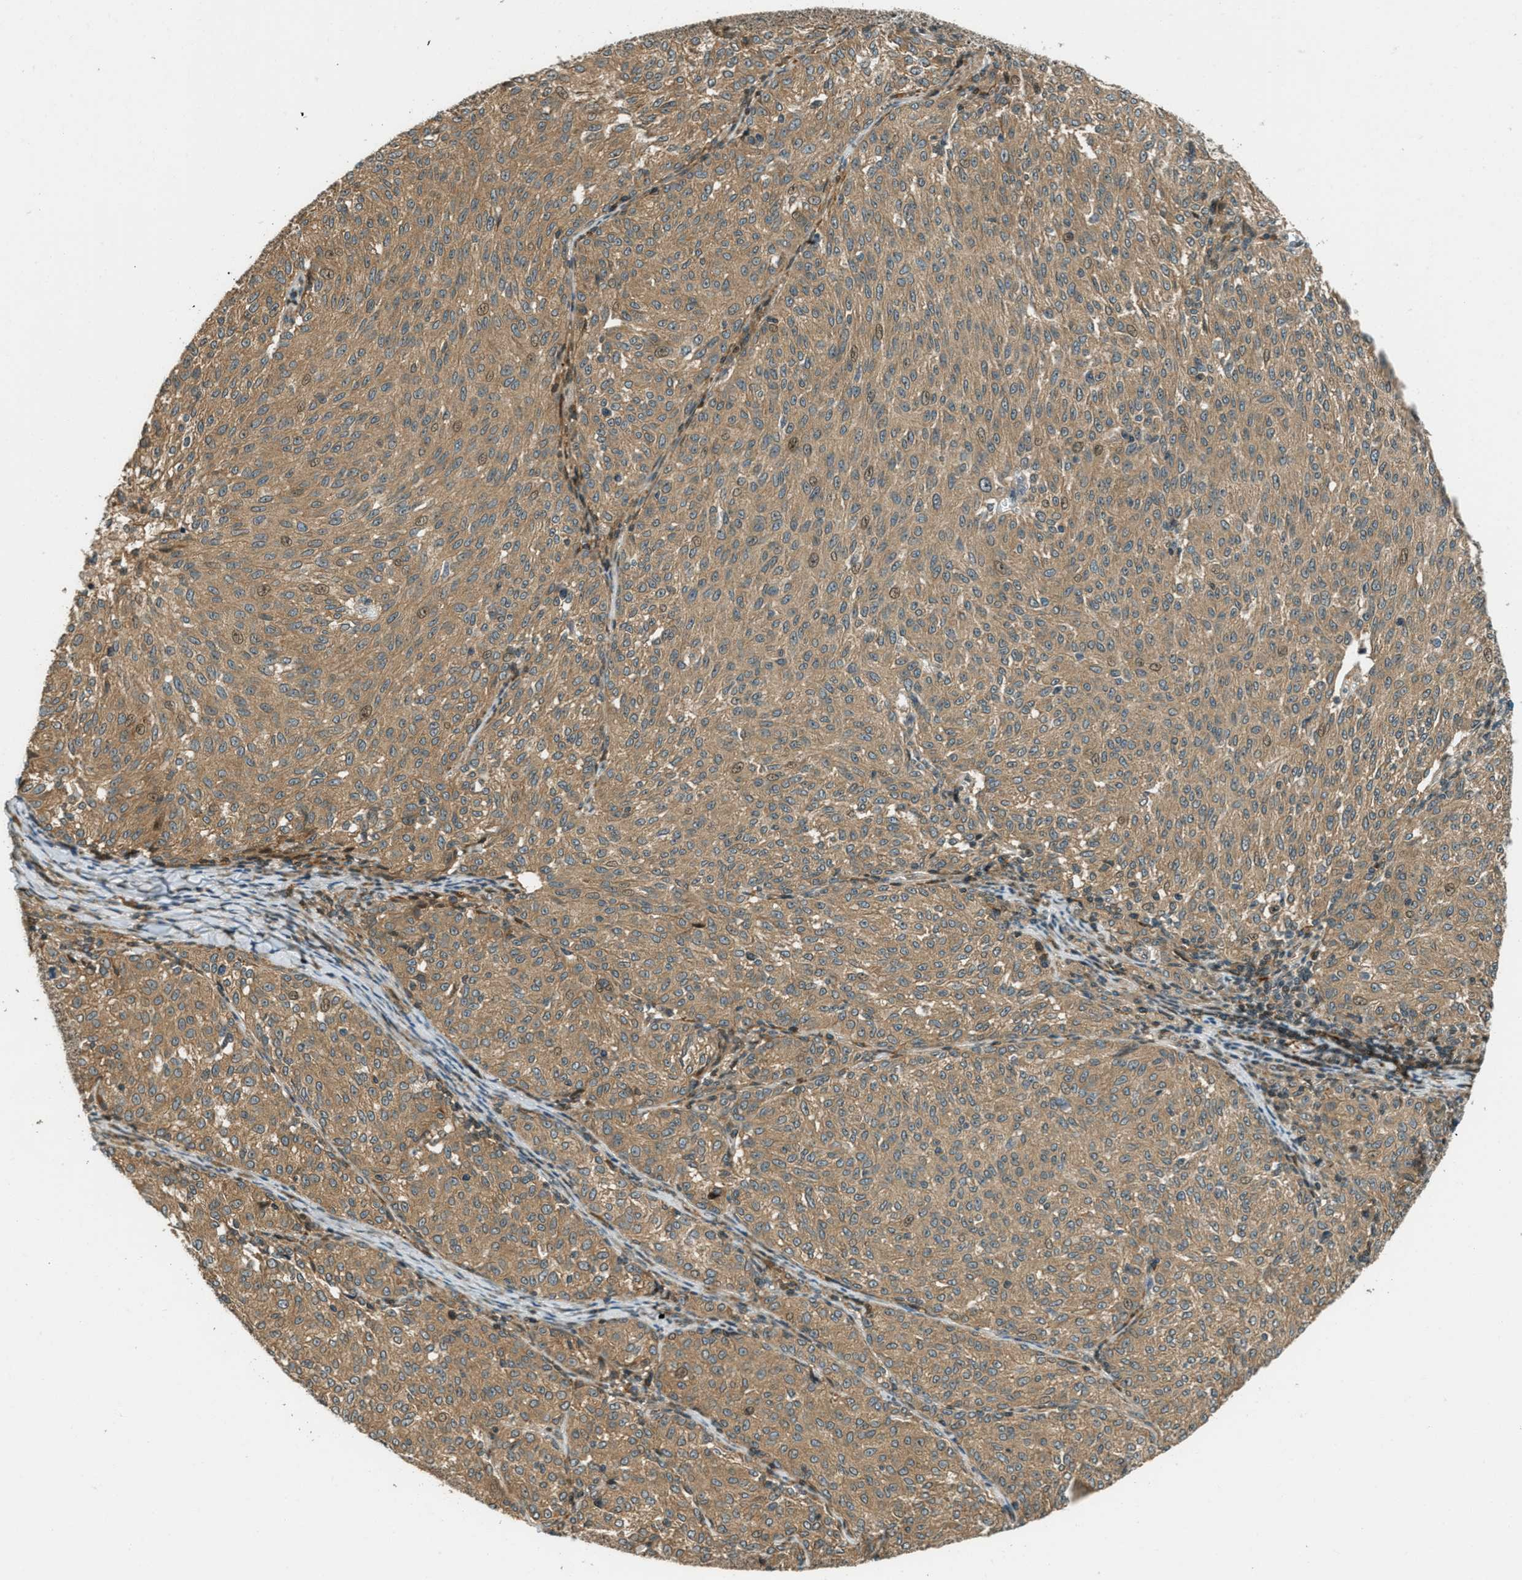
{"staining": {"intensity": "moderate", "quantity": ">75%", "location": "cytoplasmic/membranous"}, "tissue": "melanoma", "cell_type": "Tumor cells", "image_type": "cancer", "snomed": [{"axis": "morphology", "description": "Malignant melanoma, NOS"}, {"axis": "topography", "description": "Skin"}], "caption": "Protein expression analysis of melanoma demonstrates moderate cytoplasmic/membranous expression in about >75% of tumor cells.", "gene": "PTPN23", "patient": {"sex": "female", "age": 72}}